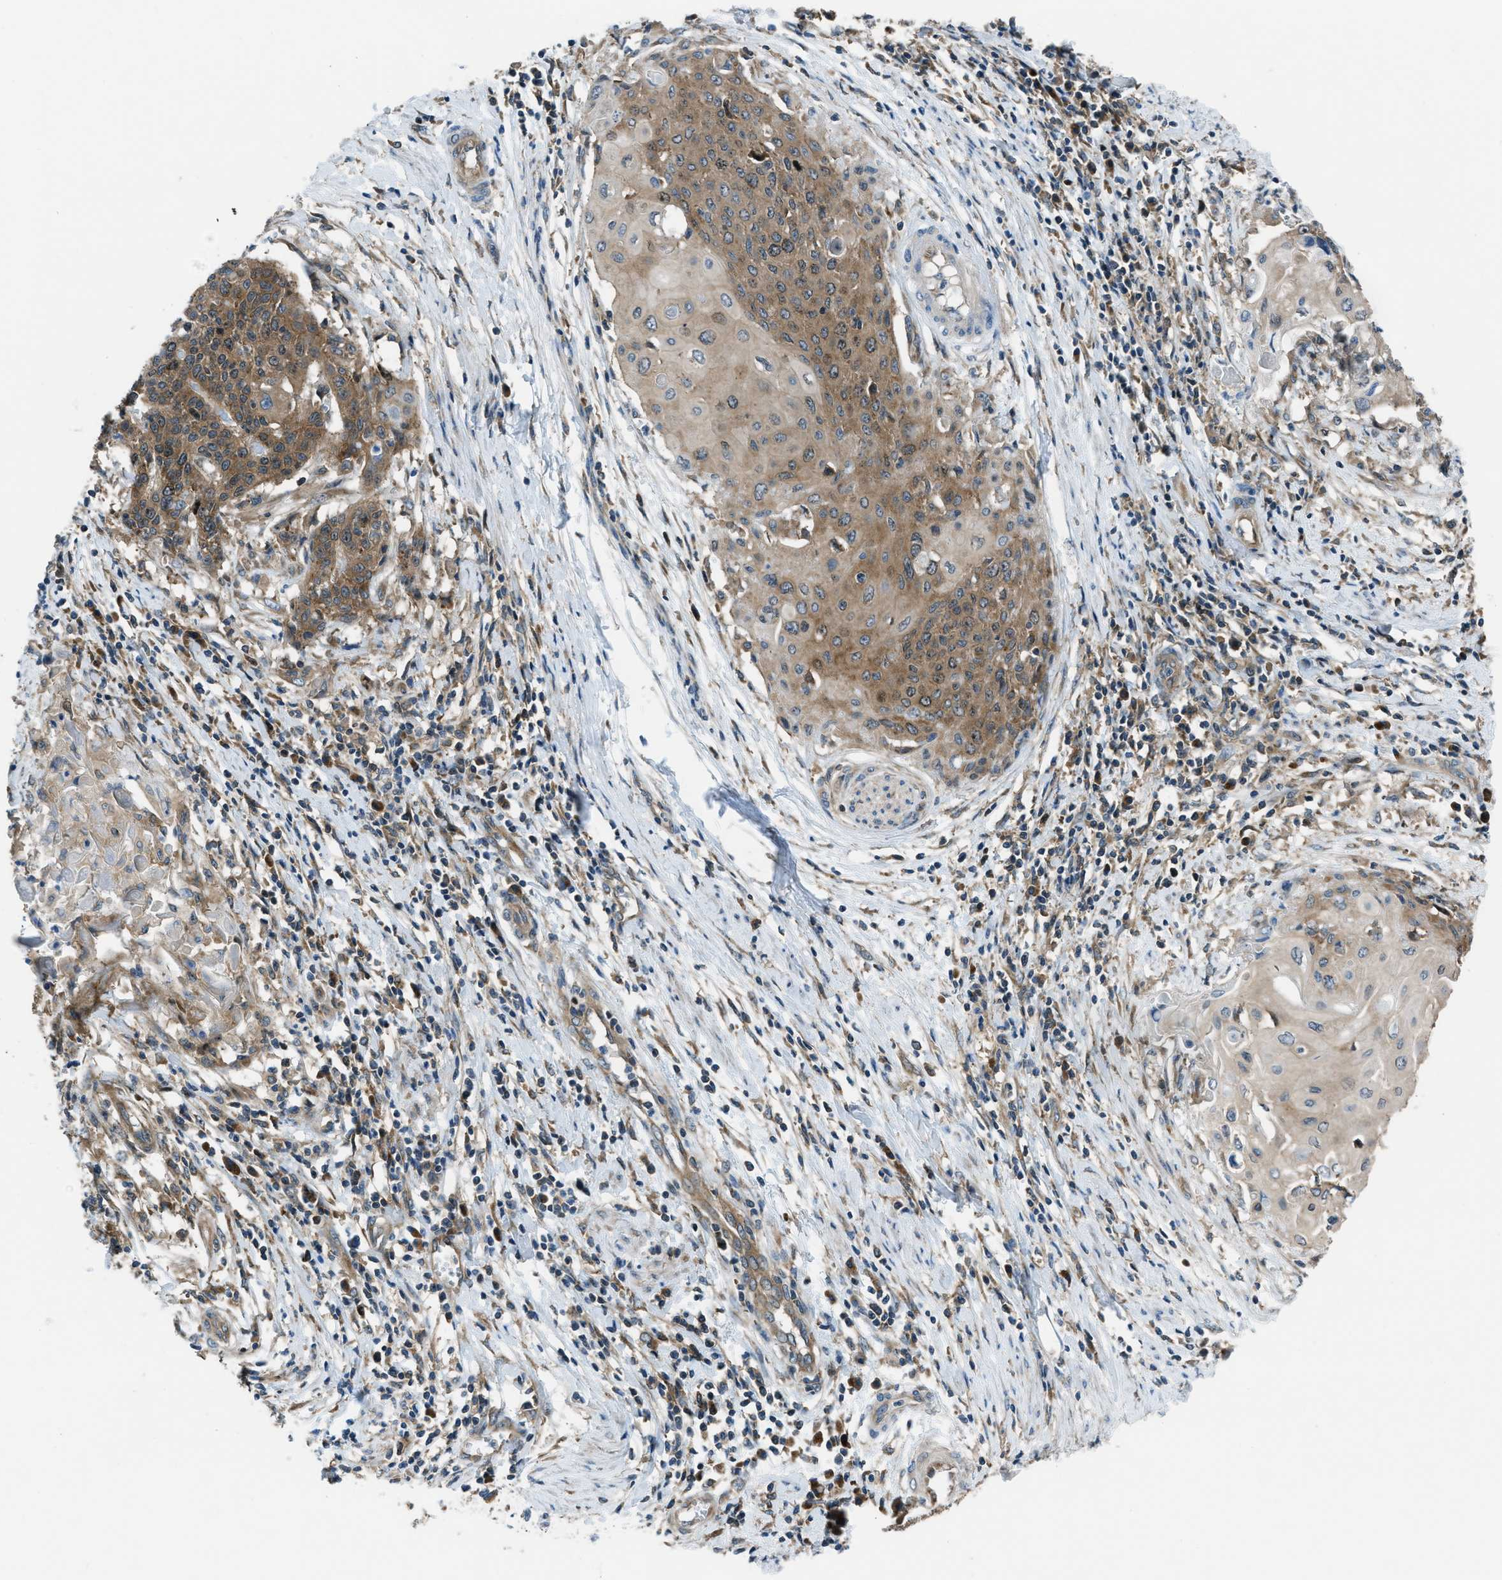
{"staining": {"intensity": "moderate", "quantity": ">75%", "location": "cytoplasmic/membranous"}, "tissue": "cervical cancer", "cell_type": "Tumor cells", "image_type": "cancer", "snomed": [{"axis": "morphology", "description": "Squamous cell carcinoma, NOS"}, {"axis": "topography", "description": "Cervix"}], "caption": "Immunohistochemistry (IHC) of cervical cancer shows medium levels of moderate cytoplasmic/membranous expression in approximately >75% of tumor cells. (Brightfield microscopy of DAB IHC at high magnification).", "gene": "ARFGAP2", "patient": {"sex": "female", "age": 39}}